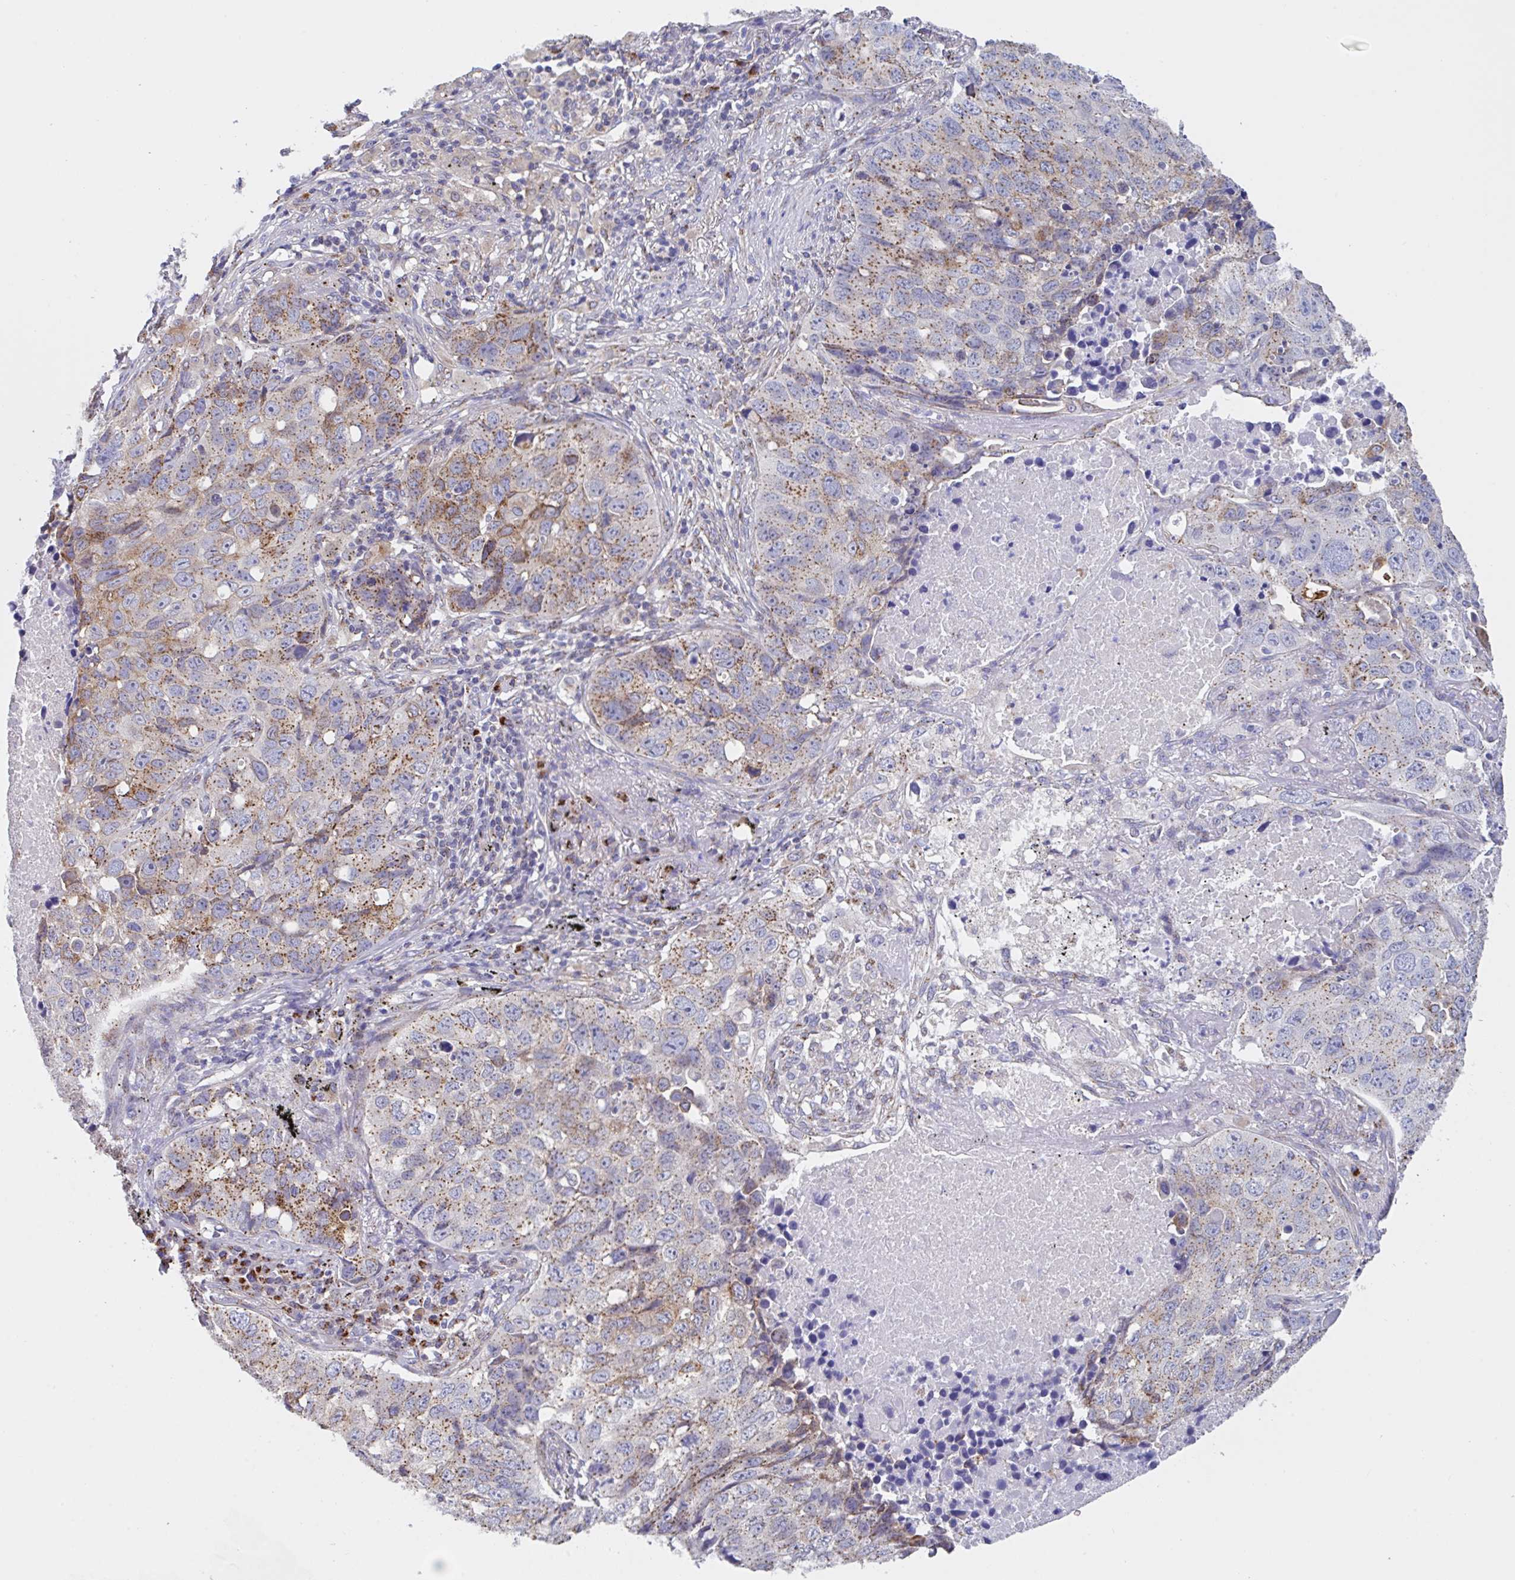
{"staining": {"intensity": "moderate", "quantity": ">75%", "location": "cytoplasmic/membranous"}, "tissue": "lung cancer", "cell_type": "Tumor cells", "image_type": "cancer", "snomed": [{"axis": "morphology", "description": "Squamous cell carcinoma, NOS"}, {"axis": "topography", "description": "Lung"}], "caption": "A brown stain highlights moderate cytoplasmic/membranous staining of a protein in human squamous cell carcinoma (lung) tumor cells.", "gene": "PROSER3", "patient": {"sex": "male", "age": 60}}